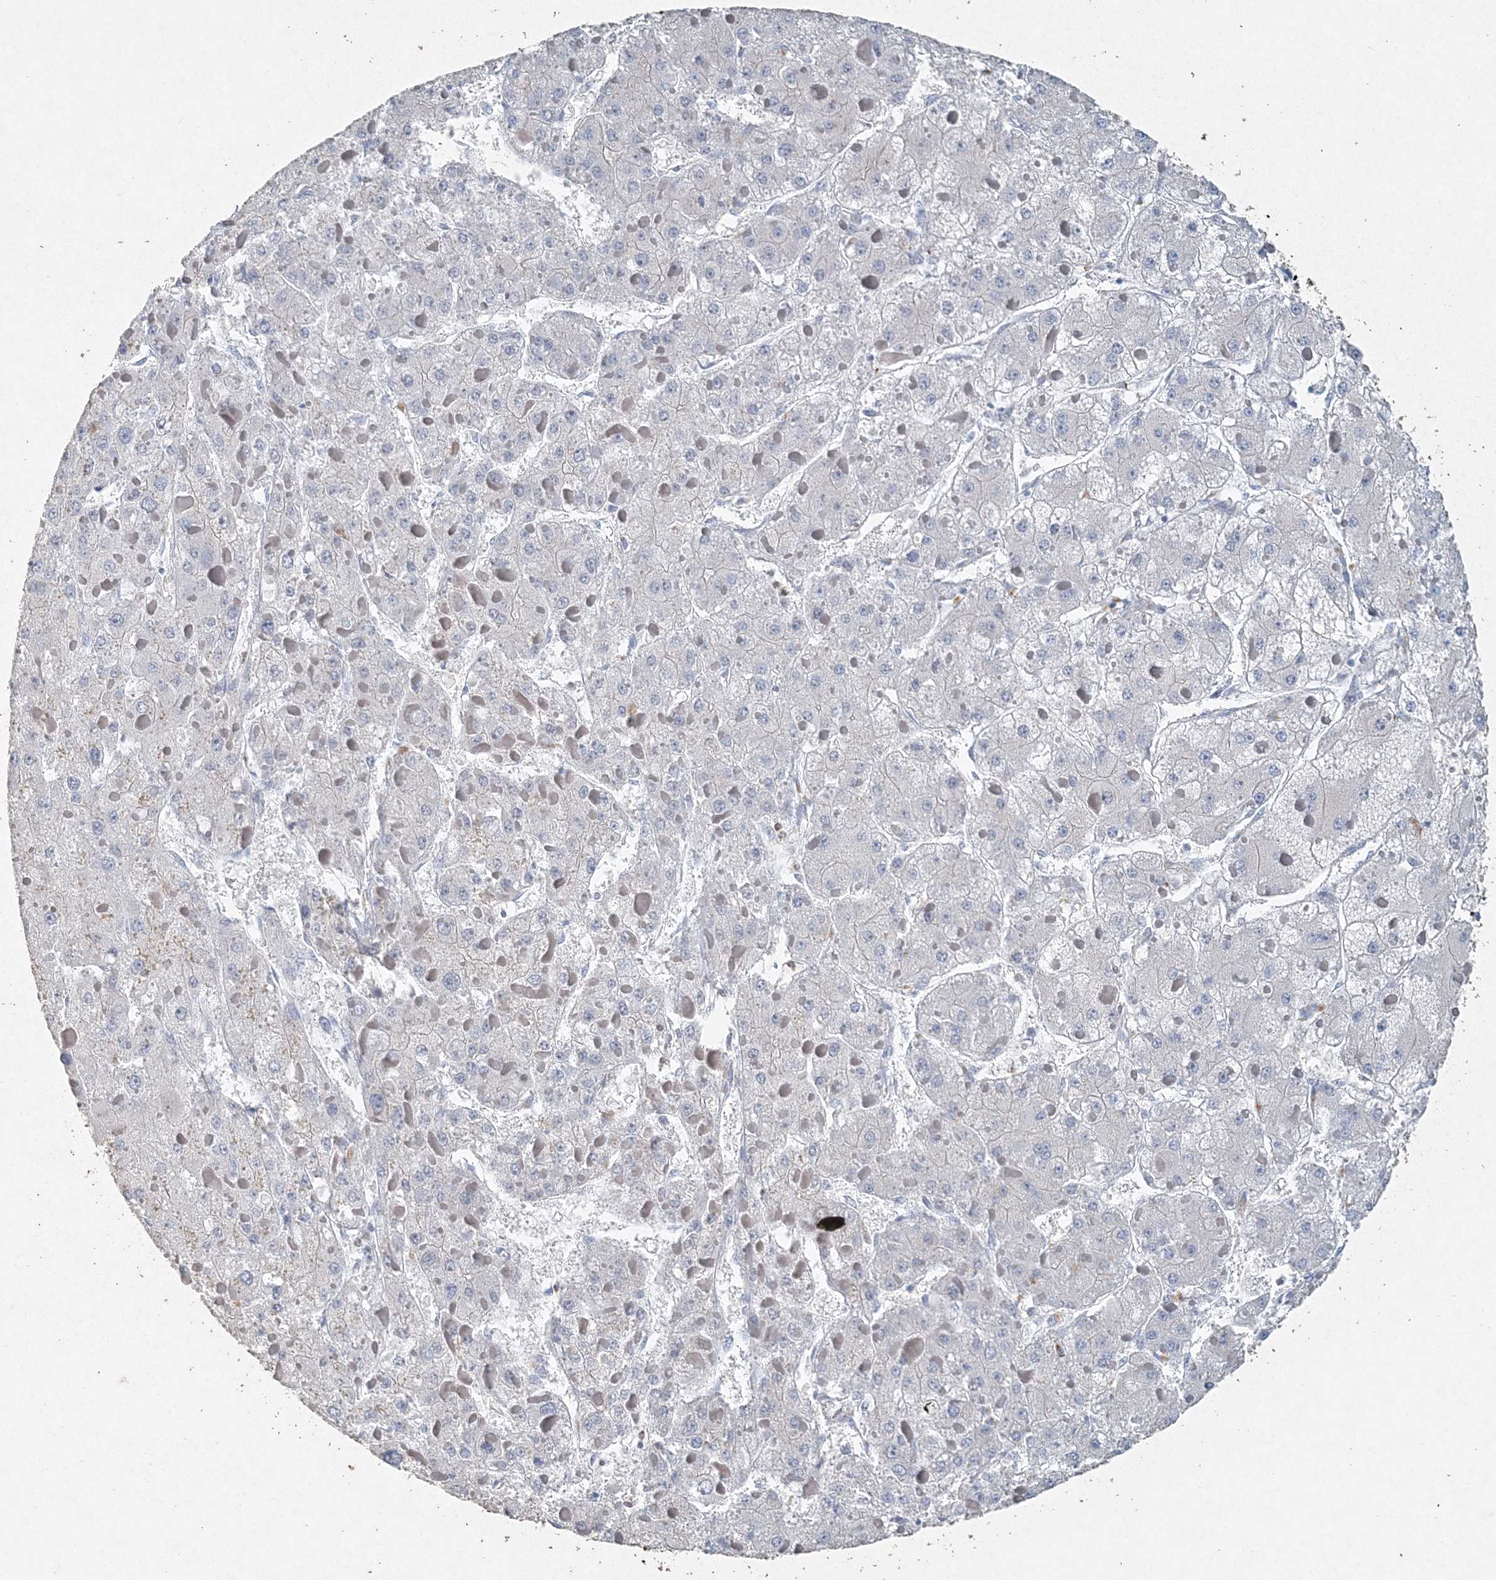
{"staining": {"intensity": "negative", "quantity": "none", "location": "none"}, "tissue": "liver cancer", "cell_type": "Tumor cells", "image_type": "cancer", "snomed": [{"axis": "morphology", "description": "Carcinoma, Hepatocellular, NOS"}, {"axis": "topography", "description": "Liver"}], "caption": "Image shows no significant protein staining in tumor cells of liver hepatocellular carcinoma.", "gene": "DNAH5", "patient": {"sex": "female", "age": 73}}